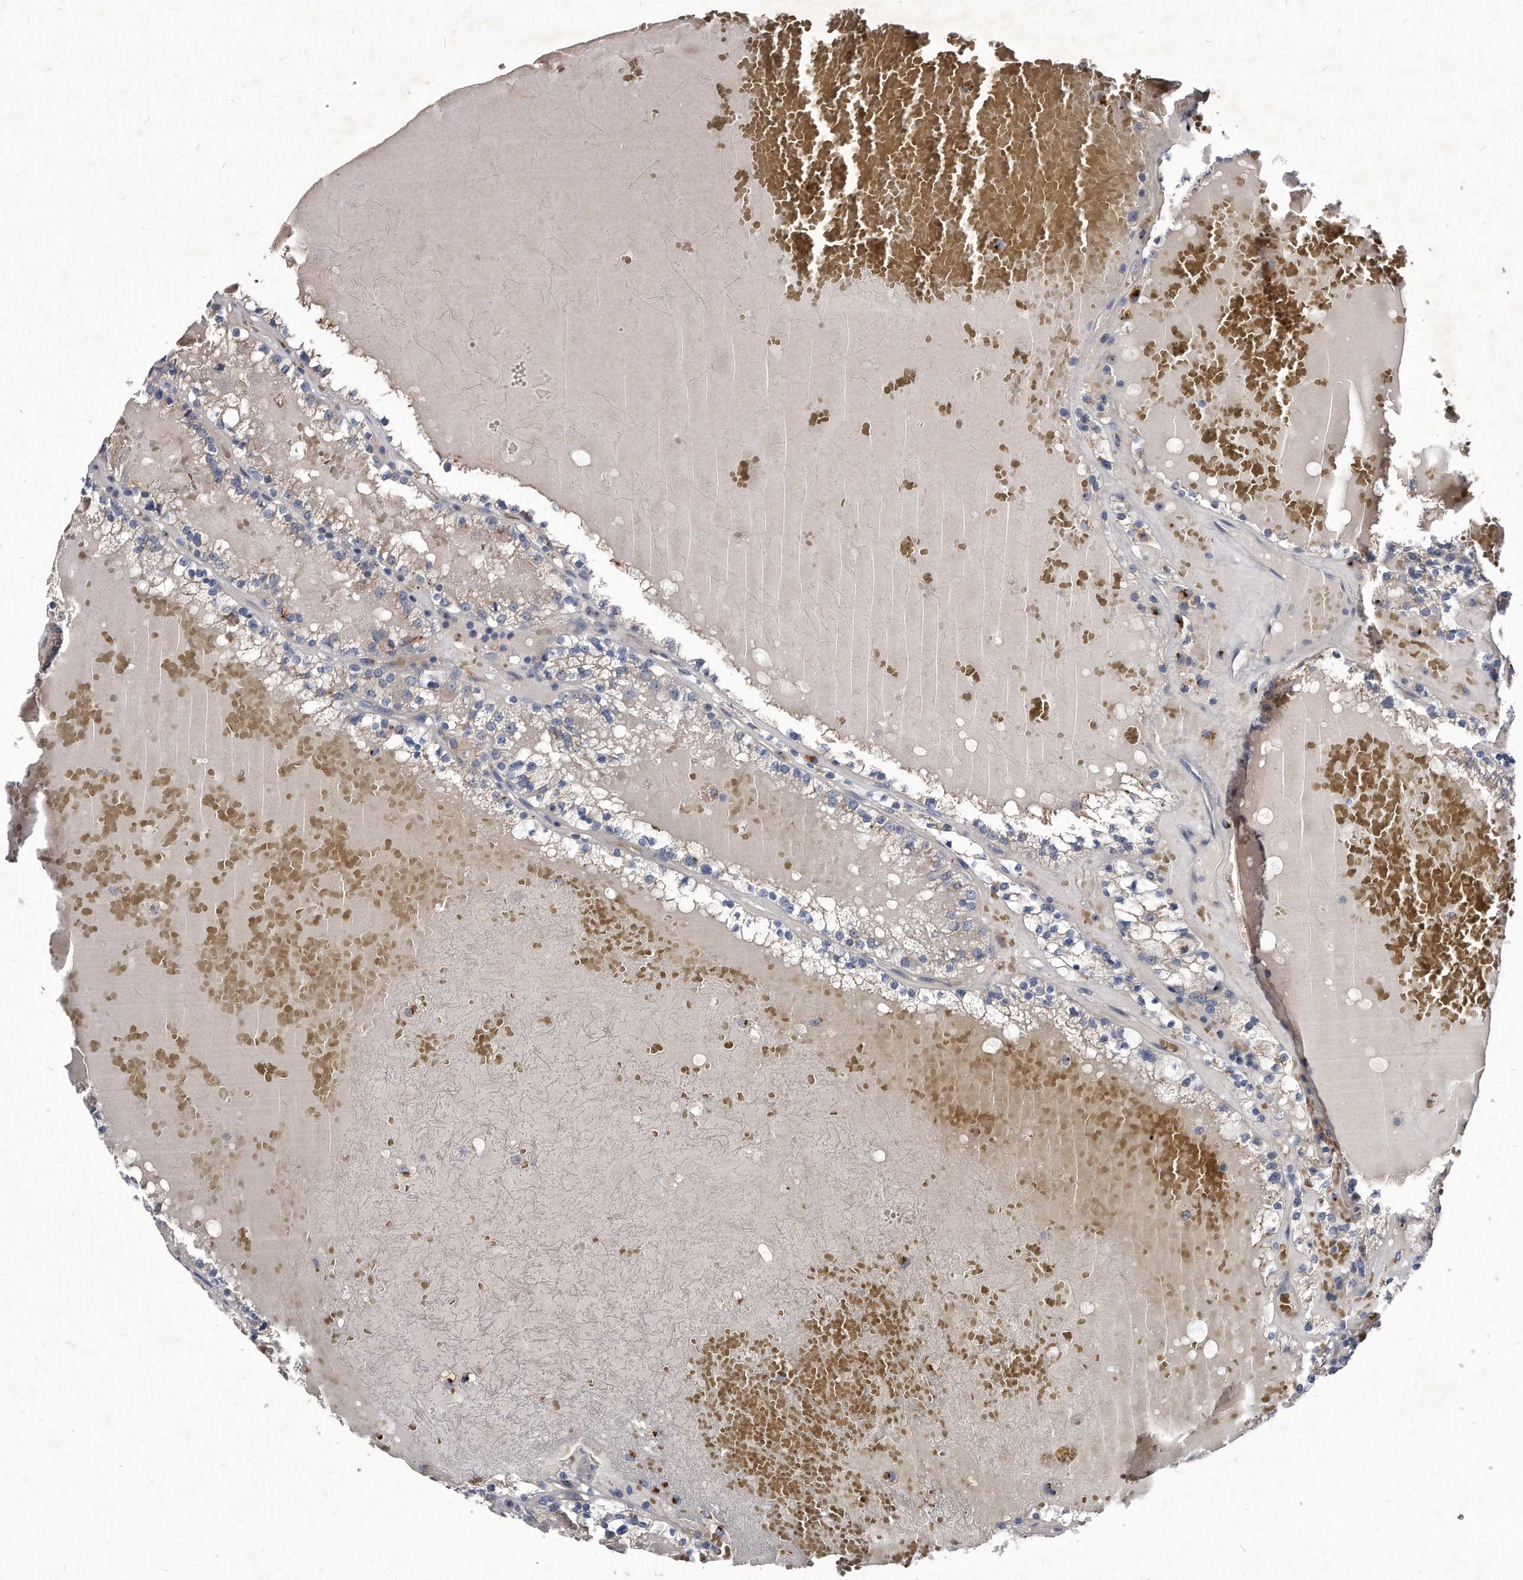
{"staining": {"intensity": "negative", "quantity": "none", "location": "none"}, "tissue": "renal cancer", "cell_type": "Tumor cells", "image_type": "cancer", "snomed": [{"axis": "morphology", "description": "Adenocarcinoma, NOS"}, {"axis": "topography", "description": "Kidney"}], "caption": "A photomicrograph of human renal adenocarcinoma is negative for staining in tumor cells. (Brightfield microscopy of DAB immunohistochemistry (IHC) at high magnification).", "gene": "MGAT4A", "patient": {"sex": "female", "age": 56}}